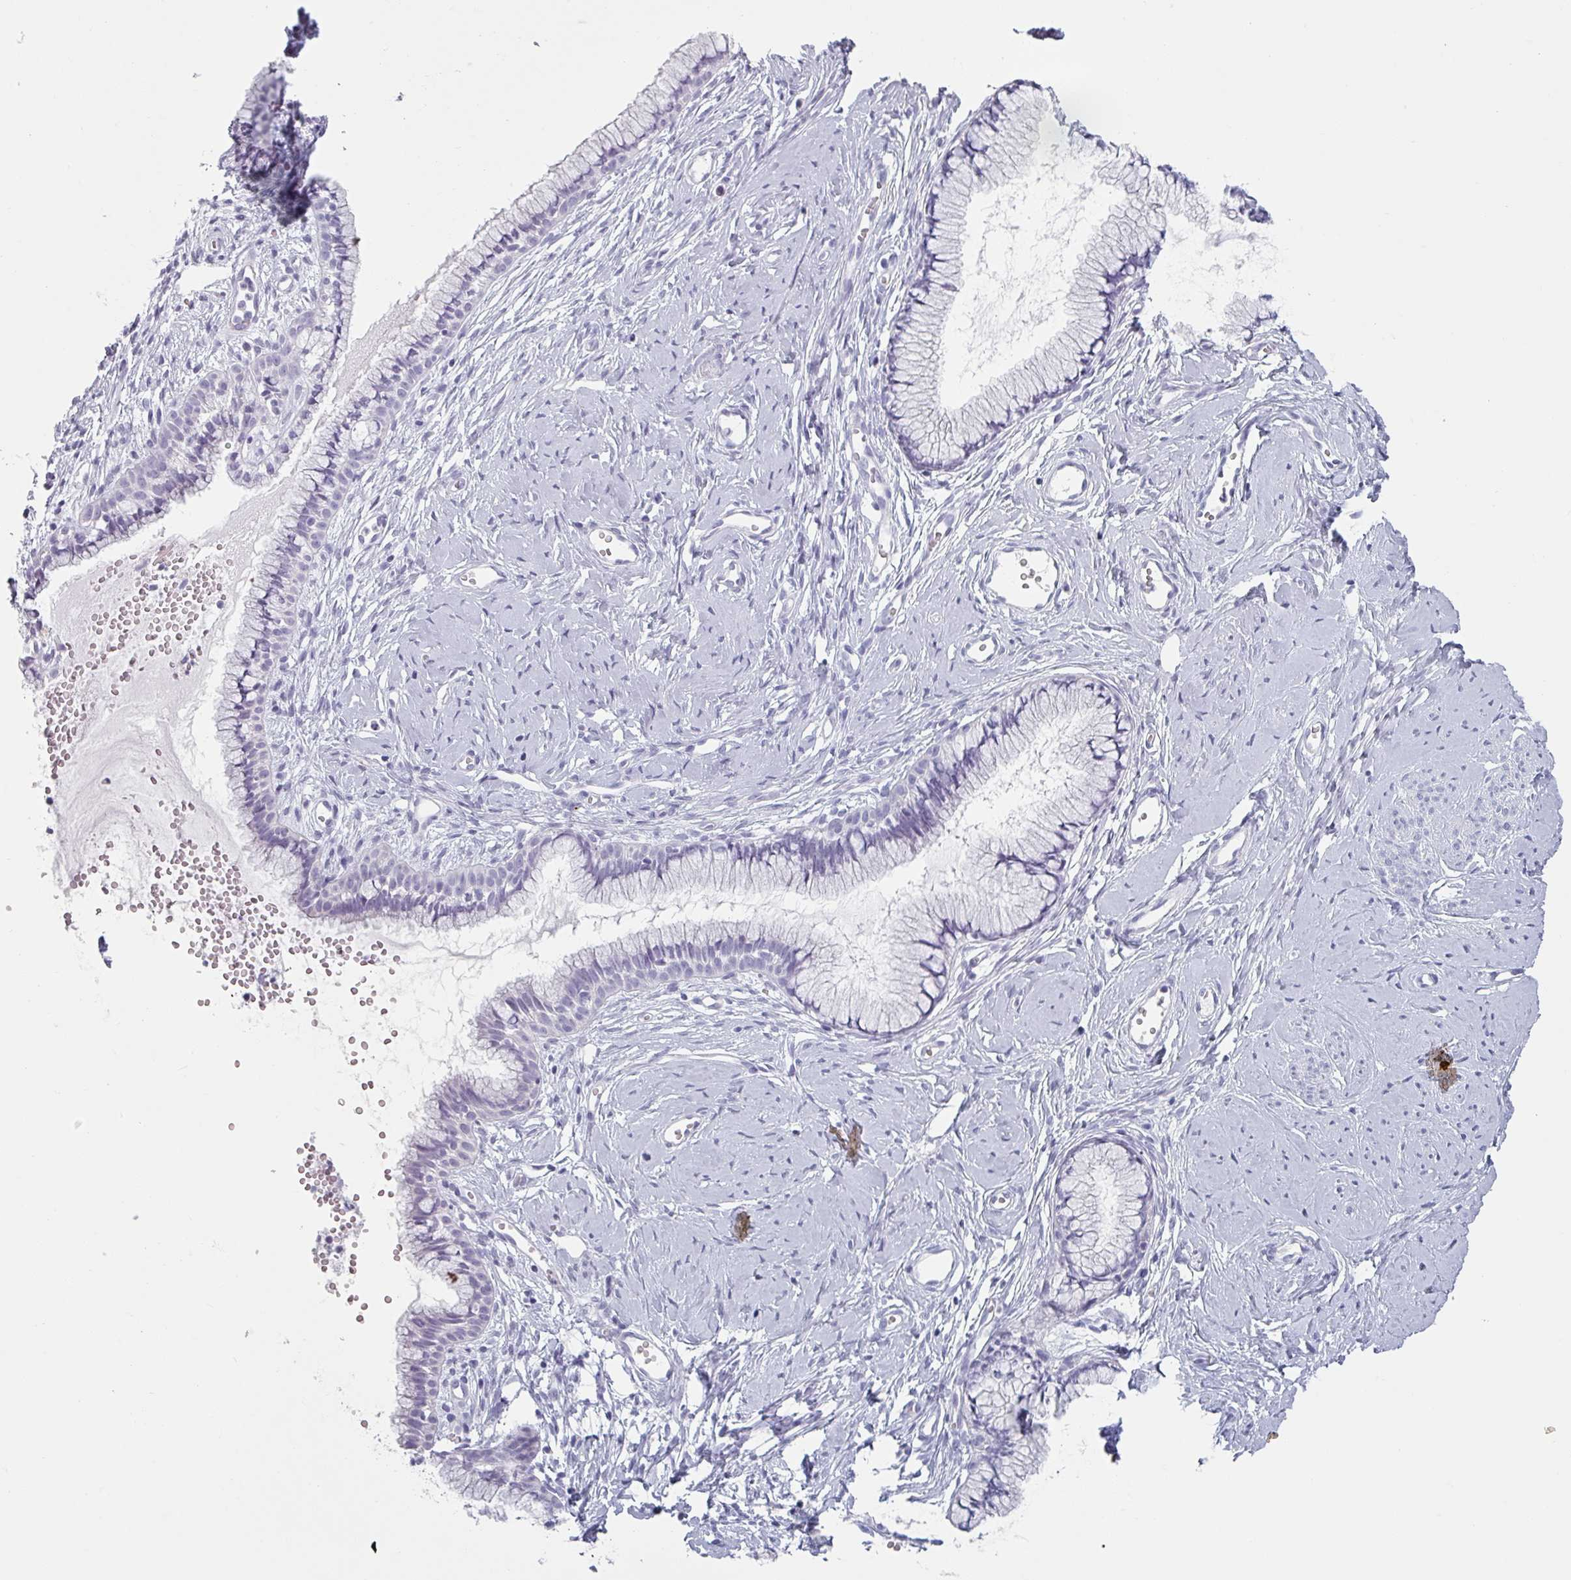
{"staining": {"intensity": "negative", "quantity": "none", "location": "none"}, "tissue": "cervix", "cell_type": "Glandular cells", "image_type": "normal", "snomed": [{"axis": "morphology", "description": "Normal tissue, NOS"}, {"axis": "topography", "description": "Cervix"}], "caption": "Immunohistochemistry of normal human cervix reveals no staining in glandular cells.", "gene": "SFTPA1", "patient": {"sex": "female", "age": 40}}